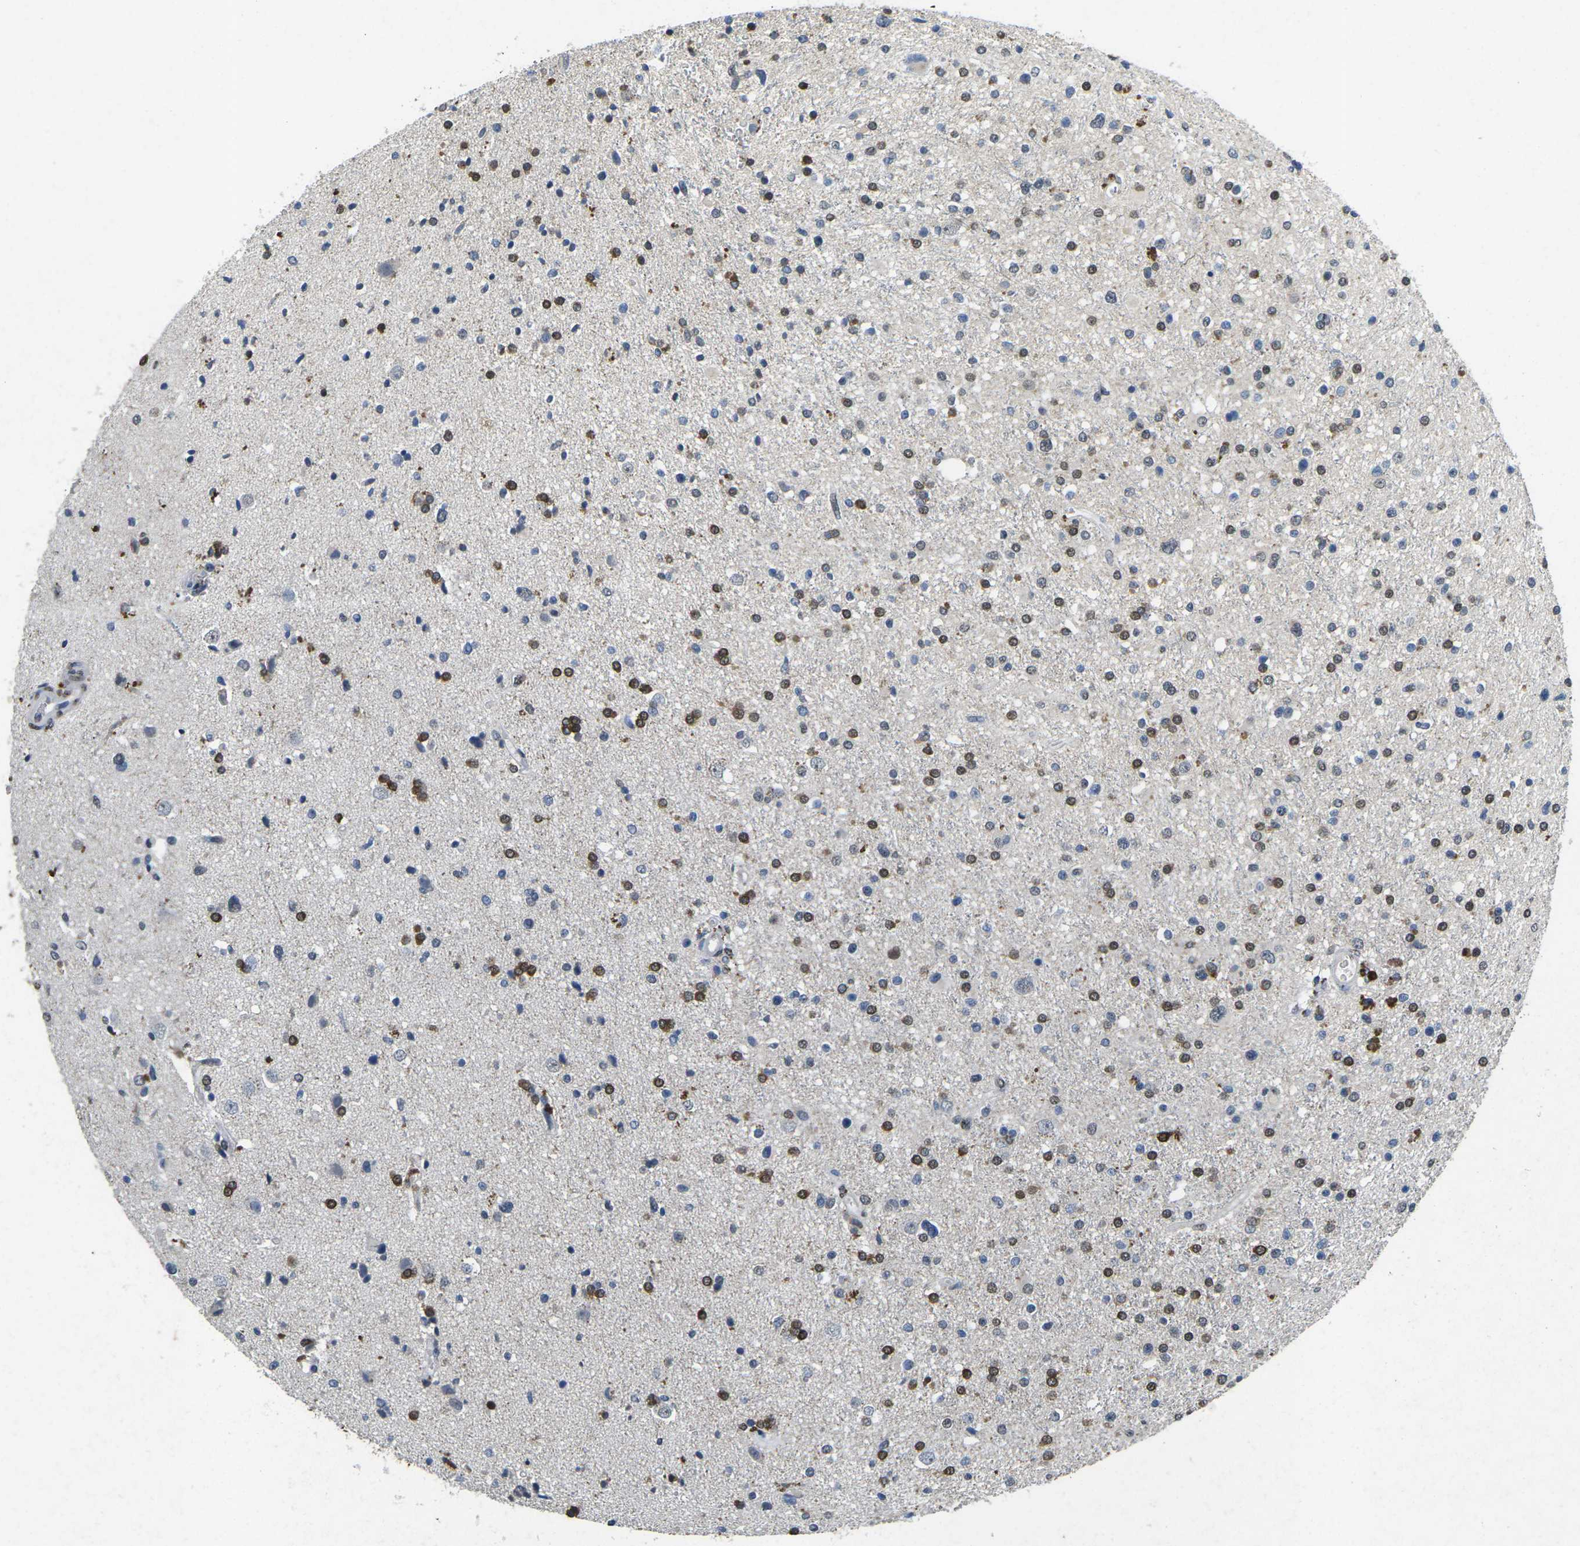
{"staining": {"intensity": "moderate", "quantity": "<25%", "location": "nuclear"}, "tissue": "glioma", "cell_type": "Tumor cells", "image_type": "cancer", "snomed": [{"axis": "morphology", "description": "Glioma, malignant, High grade"}, {"axis": "topography", "description": "Brain"}], "caption": "The image demonstrates staining of glioma, revealing moderate nuclear protein staining (brown color) within tumor cells. (IHC, brightfield microscopy, high magnification).", "gene": "SCNN1B", "patient": {"sex": "male", "age": 33}}